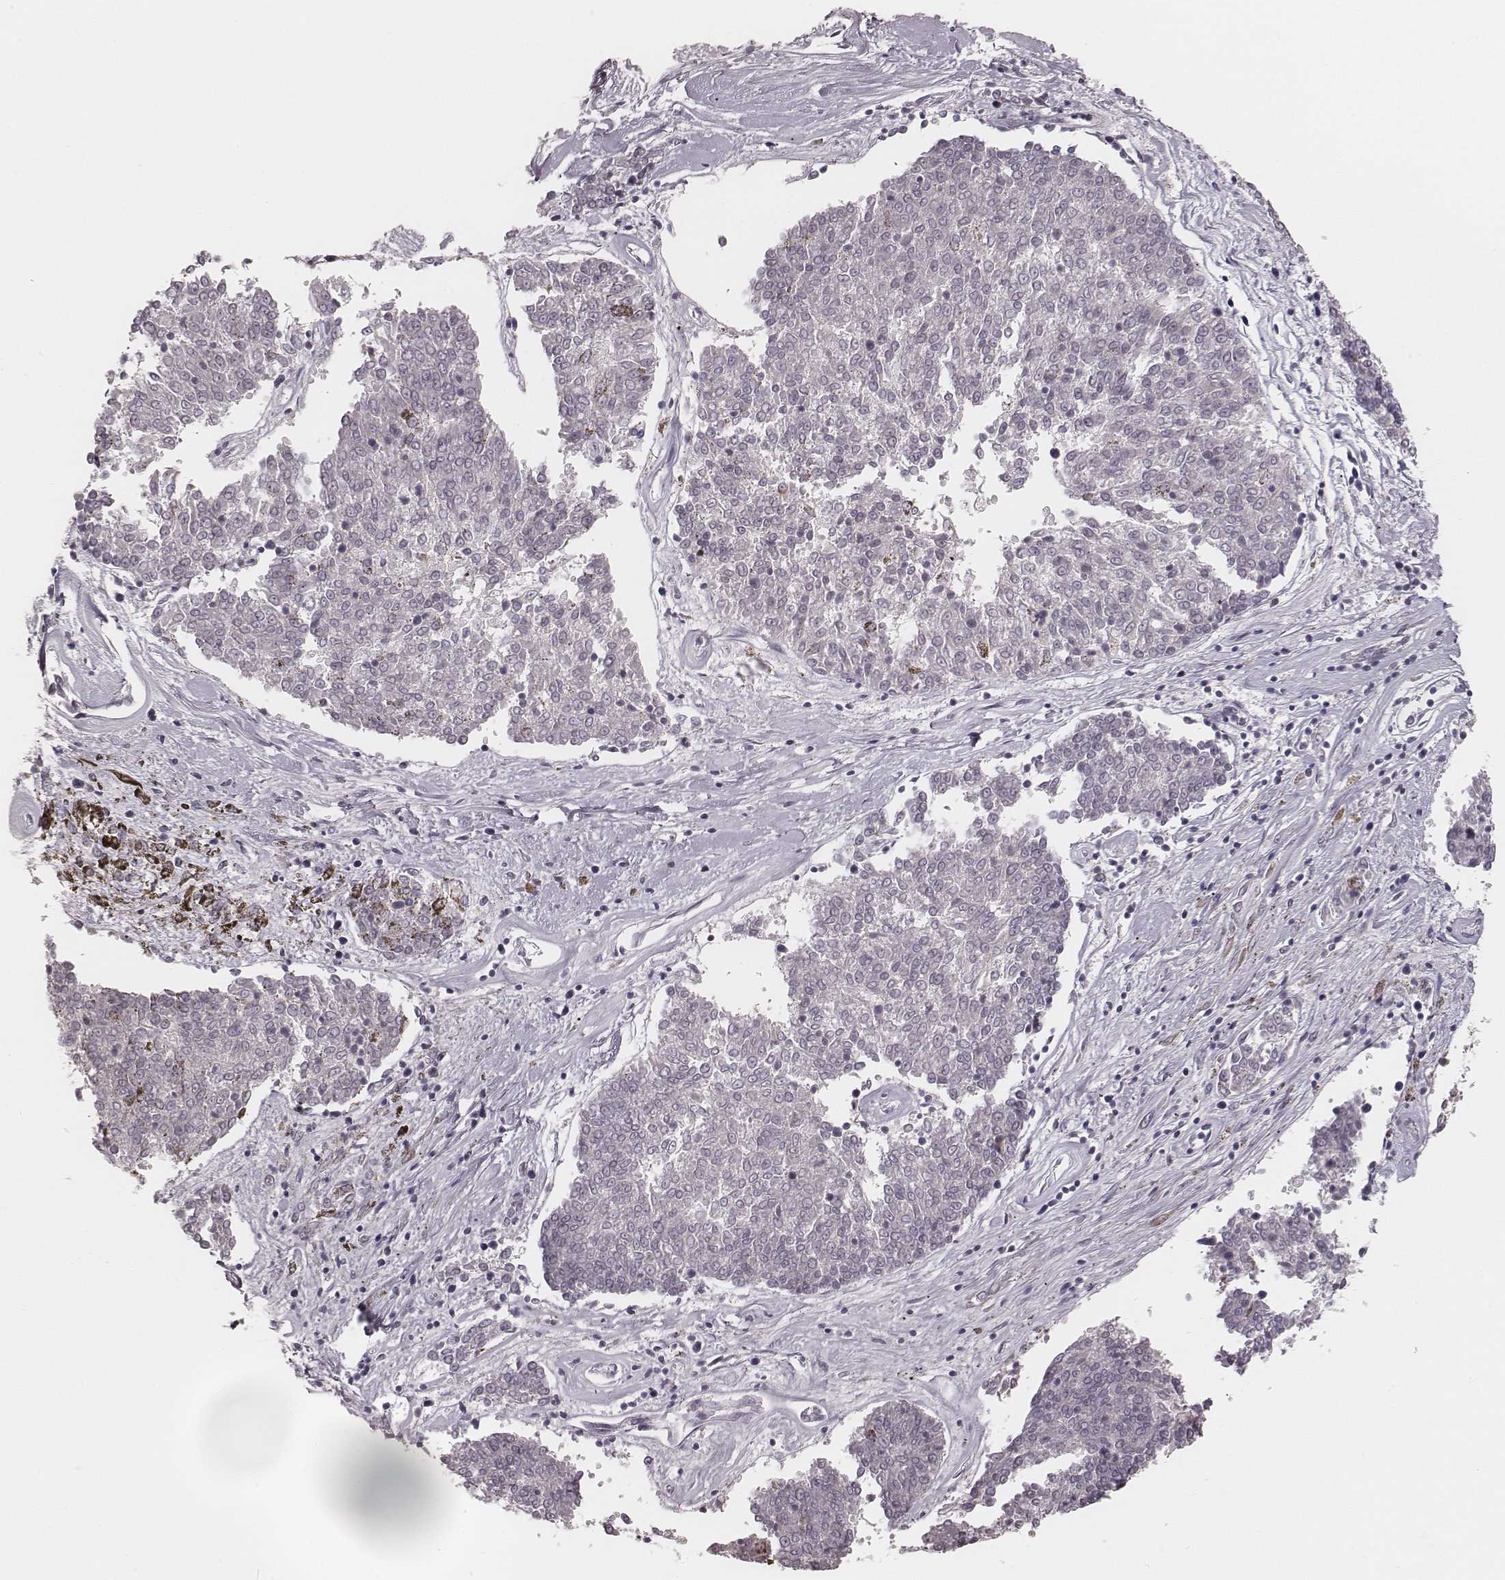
{"staining": {"intensity": "negative", "quantity": "none", "location": "none"}, "tissue": "melanoma", "cell_type": "Tumor cells", "image_type": "cancer", "snomed": [{"axis": "morphology", "description": "Malignant melanoma, NOS"}, {"axis": "topography", "description": "Skin"}], "caption": "Tumor cells show no significant protein positivity in melanoma.", "gene": "MSX1", "patient": {"sex": "female", "age": 72}}